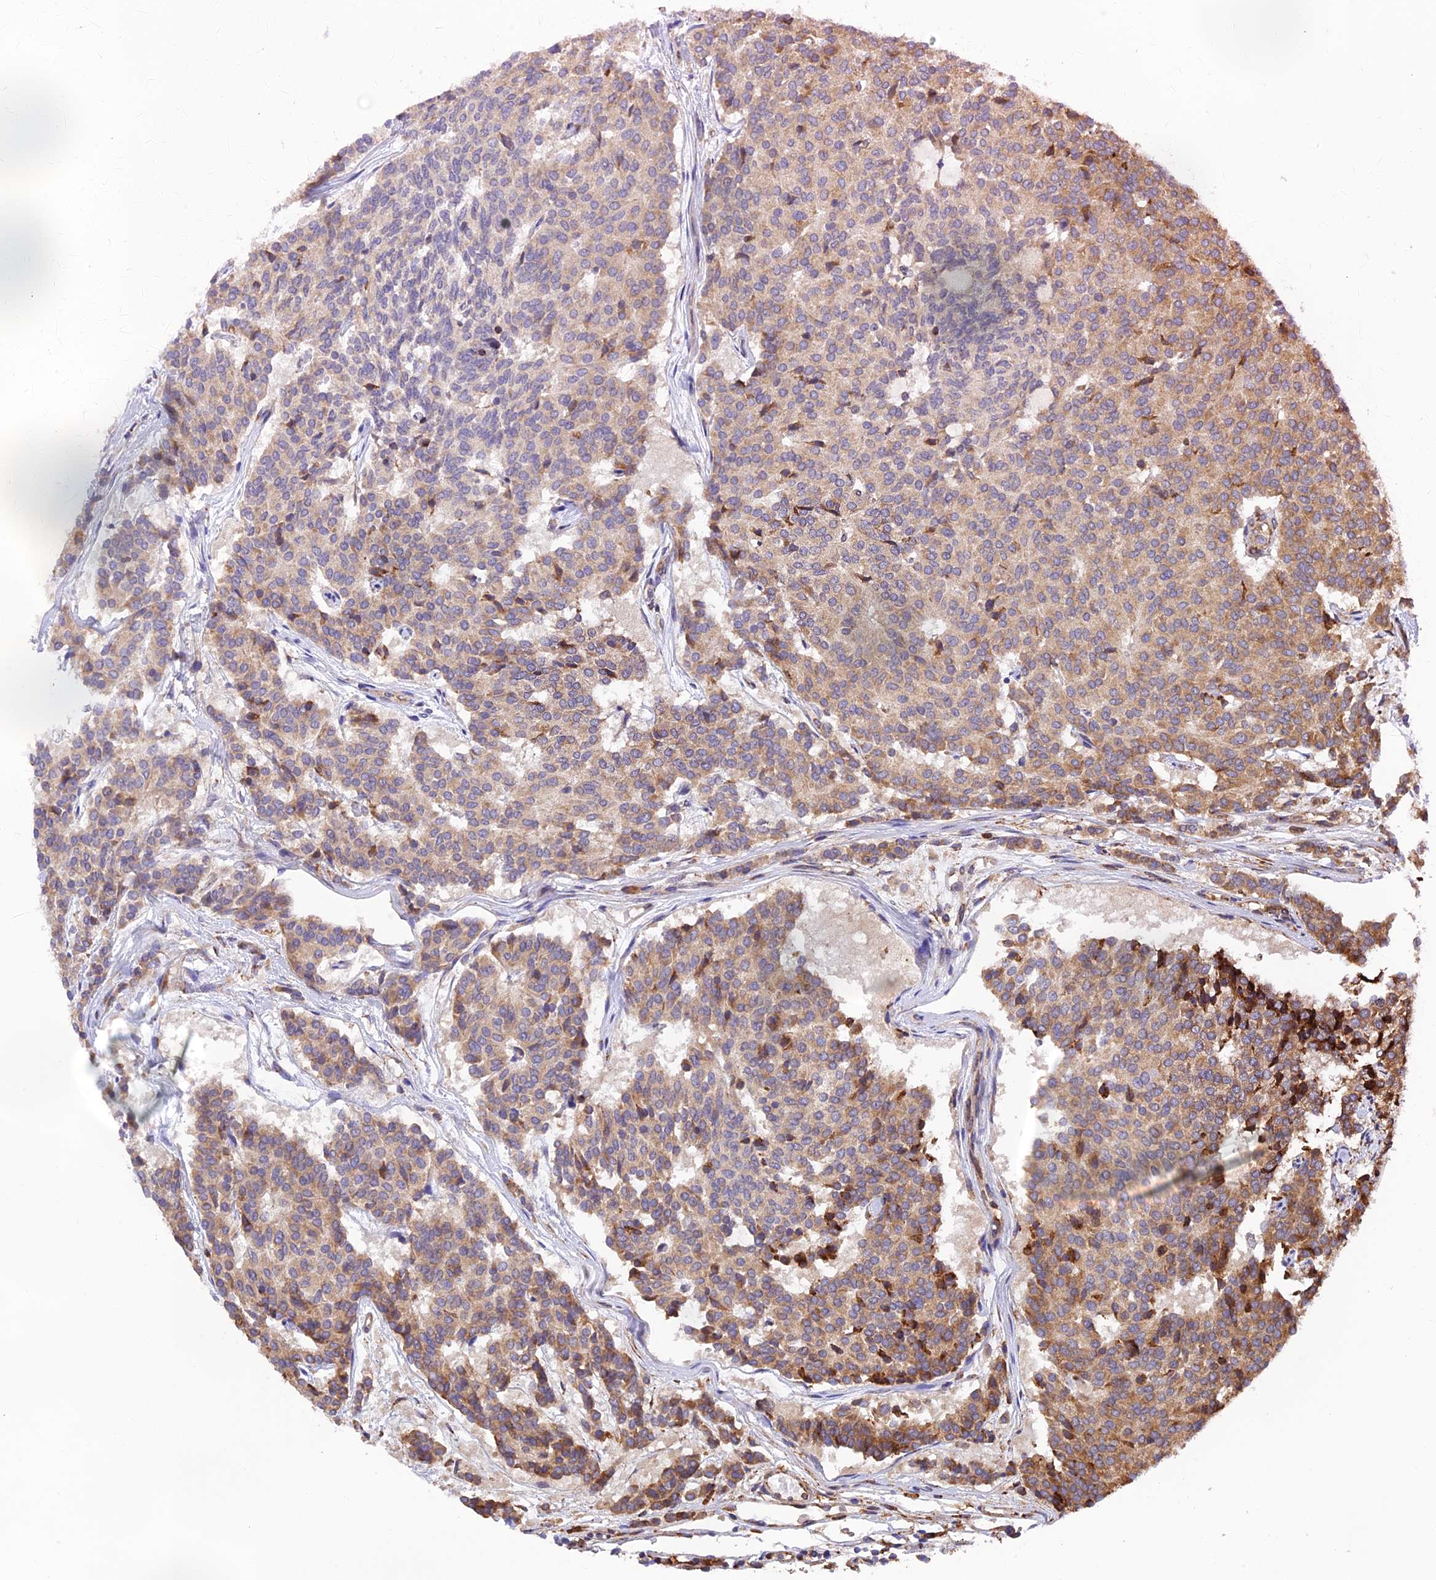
{"staining": {"intensity": "moderate", "quantity": "<25%", "location": "cytoplasmic/membranous"}, "tissue": "carcinoid", "cell_type": "Tumor cells", "image_type": "cancer", "snomed": [{"axis": "morphology", "description": "Carcinoid, malignant, NOS"}, {"axis": "topography", "description": "Pancreas"}], "caption": "IHC (DAB) staining of carcinoid demonstrates moderate cytoplasmic/membranous protein positivity in about <25% of tumor cells. The staining was performed using DAB (3,3'-diaminobenzidine), with brown indicating positive protein expression. Nuclei are stained blue with hematoxylin.", "gene": "RPL5", "patient": {"sex": "female", "age": 54}}